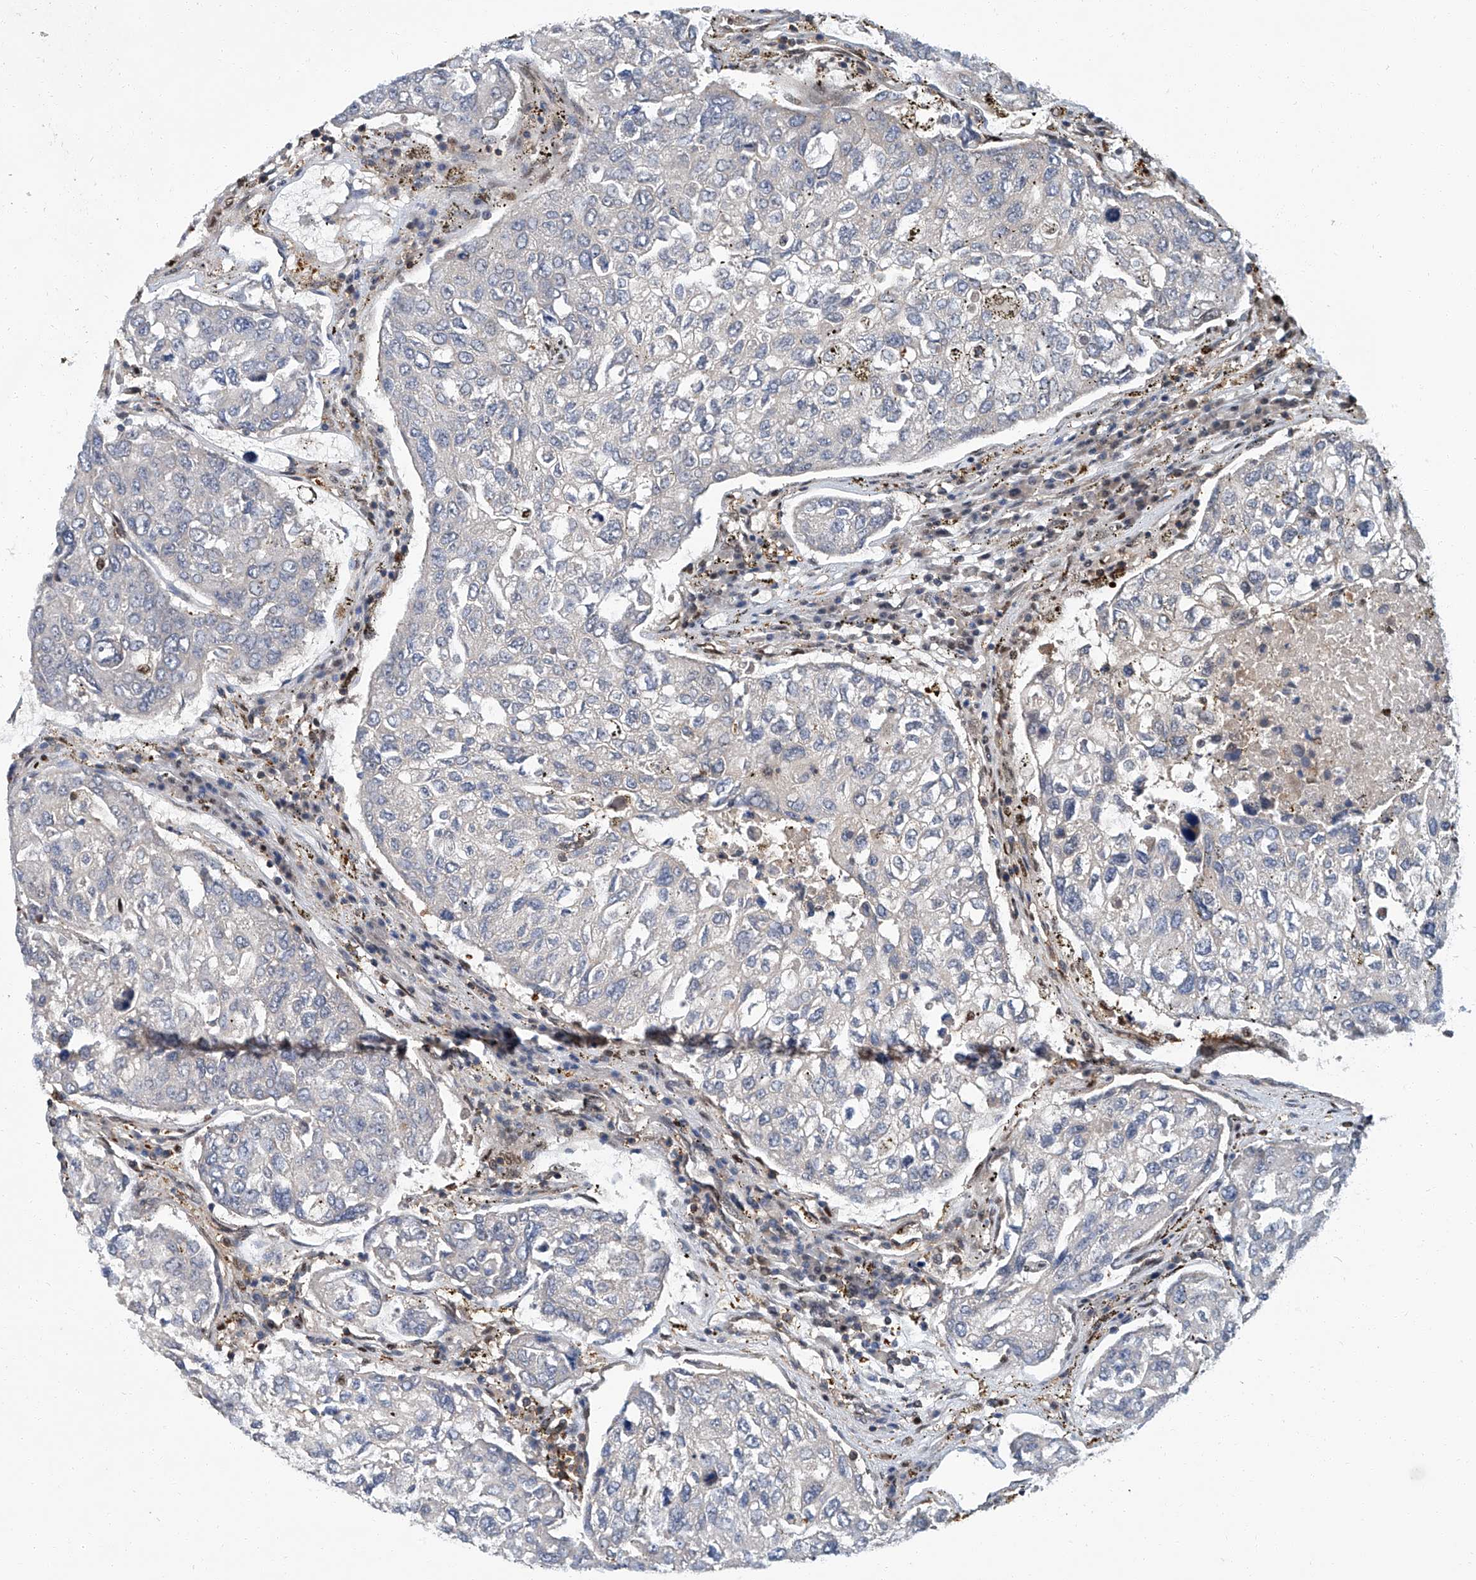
{"staining": {"intensity": "negative", "quantity": "none", "location": "none"}, "tissue": "urothelial cancer", "cell_type": "Tumor cells", "image_type": "cancer", "snomed": [{"axis": "morphology", "description": "Urothelial carcinoma, High grade"}, {"axis": "topography", "description": "Lymph node"}, {"axis": "topography", "description": "Urinary bladder"}], "caption": "DAB (3,3'-diaminobenzidine) immunohistochemical staining of human urothelial cancer demonstrates no significant staining in tumor cells.", "gene": "PSMB10", "patient": {"sex": "male", "age": 51}}